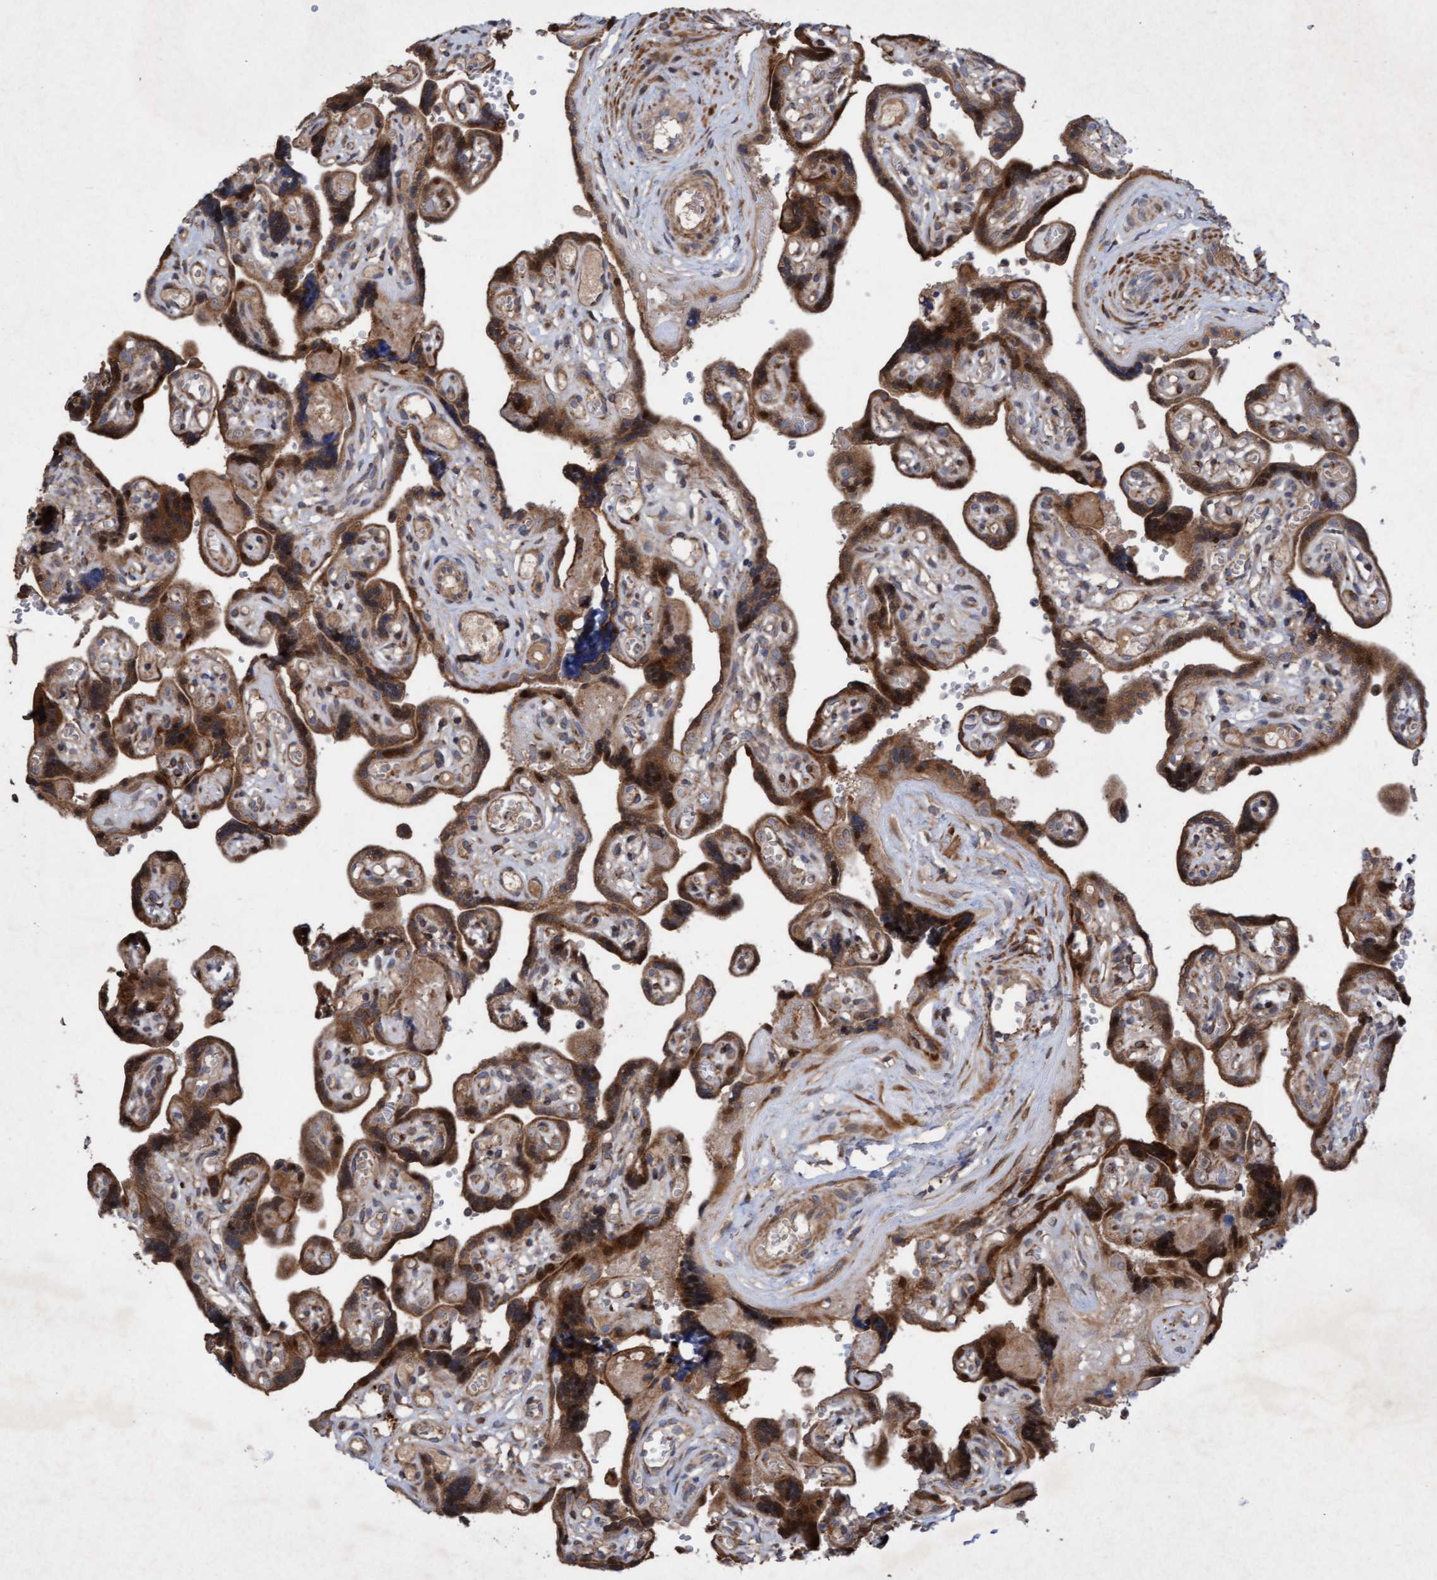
{"staining": {"intensity": "strong", "quantity": ">75%", "location": "cytoplasmic/membranous"}, "tissue": "placenta", "cell_type": "Decidual cells", "image_type": "normal", "snomed": [{"axis": "morphology", "description": "Normal tissue, NOS"}, {"axis": "topography", "description": "Placenta"}], "caption": "Immunohistochemical staining of unremarkable placenta demonstrates strong cytoplasmic/membranous protein positivity in approximately >75% of decidual cells. Using DAB (brown) and hematoxylin (blue) stains, captured at high magnification using brightfield microscopy.", "gene": "ELP5", "patient": {"sex": "female", "age": 30}}